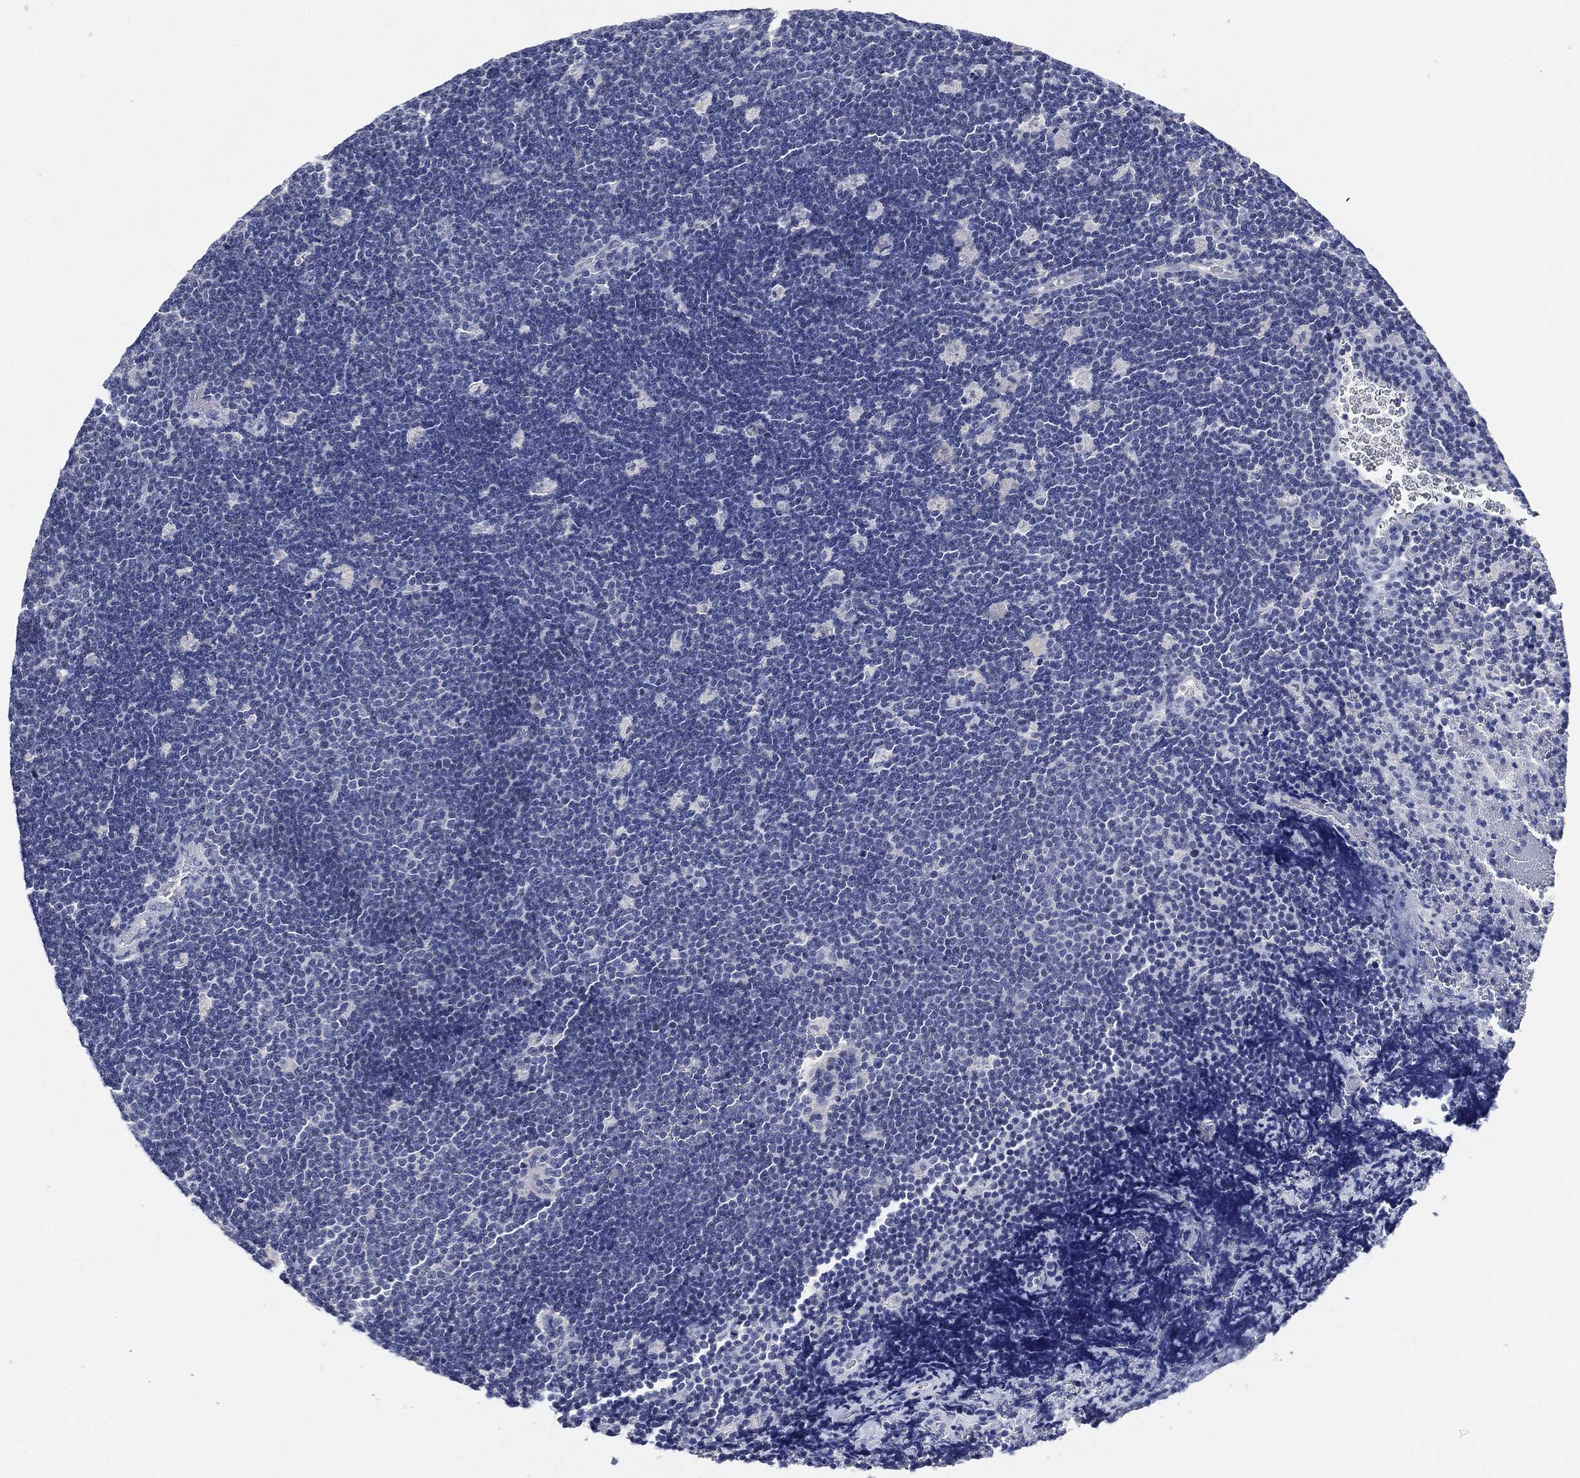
{"staining": {"intensity": "negative", "quantity": "none", "location": "none"}, "tissue": "lymphoma", "cell_type": "Tumor cells", "image_type": "cancer", "snomed": [{"axis": "morphology", "description": "Malignant lymphoma, non-Hodgkin's type, Low grade"}, {"axis": "topography", "description": "Brain"}], "caption": "Photomicrograph shows no protein staining in tumor cells of malignant lymphoma, non-Hodgkin's type (low-grade) tissue. Nuclei are stained in blue.", "gene": "NTRK1", "patient": {"sex": "female", "age": 66}}